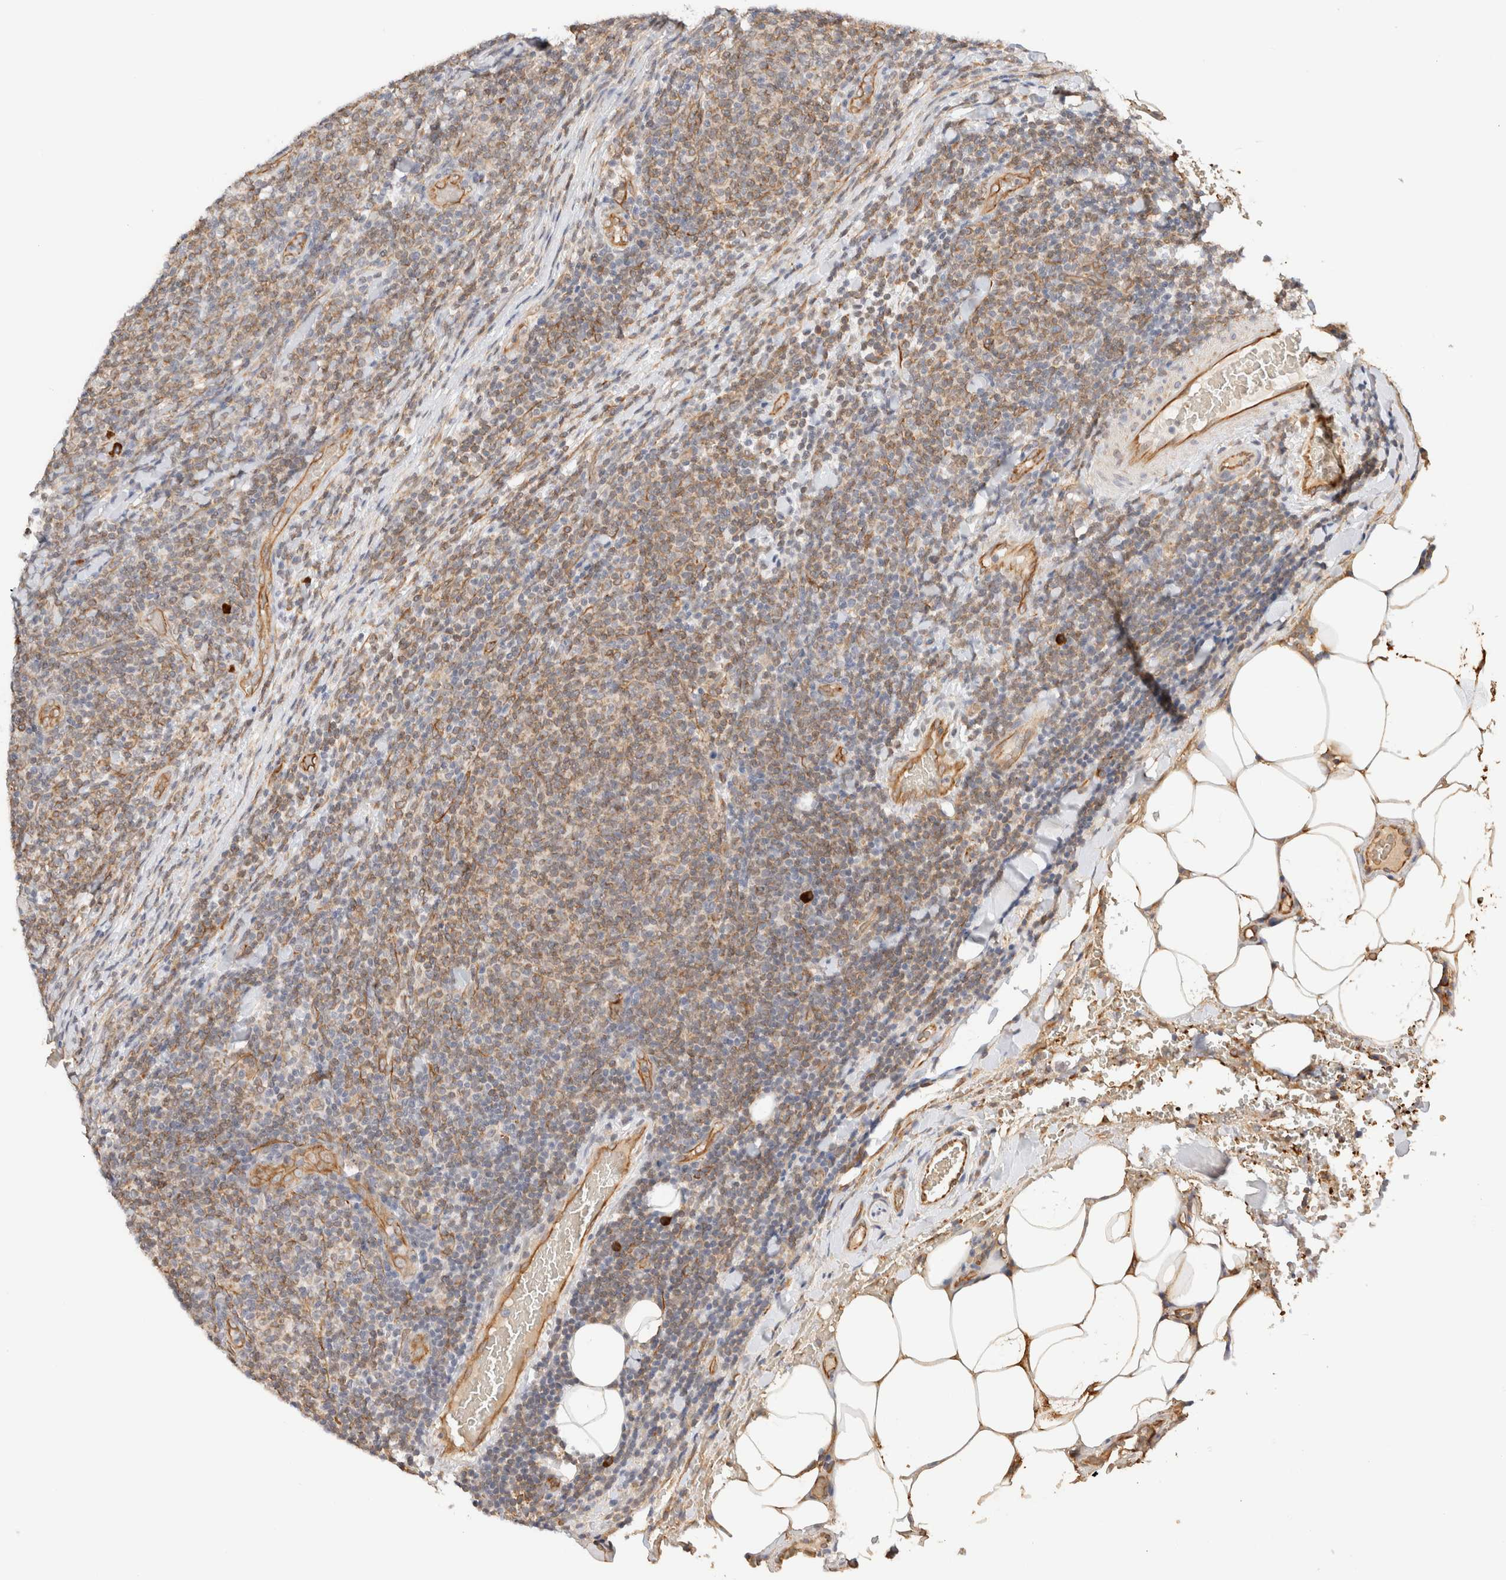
{"staining": {"intensity": "weak", "quantity": "25%-75%", "location": "cytoplasmic/membranous"}, "tissue": "lymphoma", "cell_type": "Tumor cells", "image_type": "cancer", "snomed": [{"axis": "morphology", "description": "Malignant lymphoma, non-Hodgkin's type, Low grade"}, {"axis": "topography", "description": "Lymph node"}], "caption": "Brown immunohistochemical staining in malignant lymphoma, non-Hodgkin's type (low-grade) reveals weak cytoplasmic/membranous positivity in about 25%-75% of tumor cells.", "gene": "SYVN1", "patient": {"sex": "male", "age": 66}}